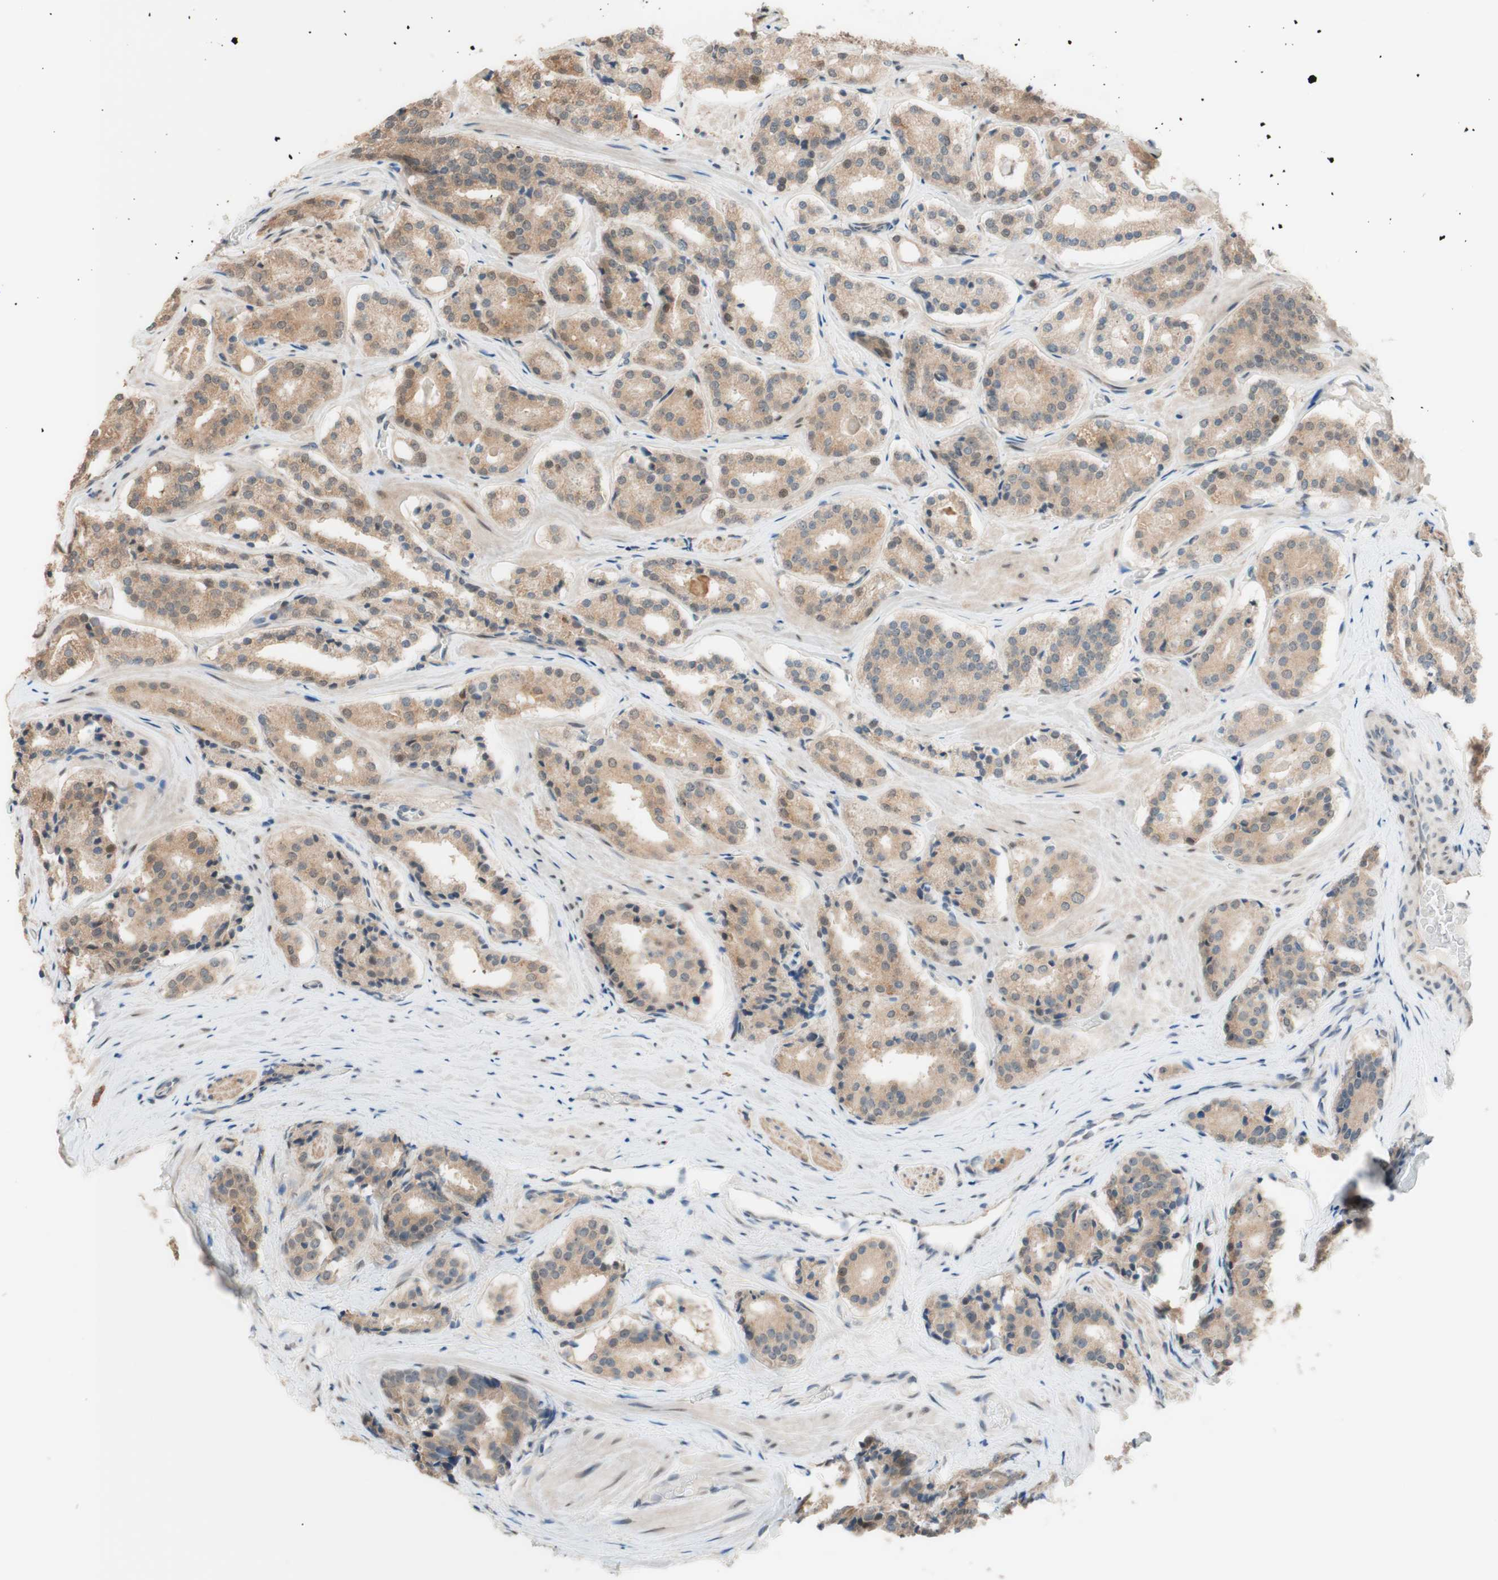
{"staining": {"intensity": "moderate", "quantity": ">75%", "location": "cytoplasmic/membranous"}, "tissue": "prostate cancer", "cell_type": "Tumor cells", "image_type": "cancer", "snomed": [{"axis": "morphology", "description": "Adenocarcinoma, High grade"}, {"axis": "topography", "description": "Prostate"}], "caption": "Adenocarcinoma (high-grade) (prostate) stained with a protein marker shows moderate staining in tumor cells.", "gene": "CCNC", "patient": {"sex": "male", "age": 60}}